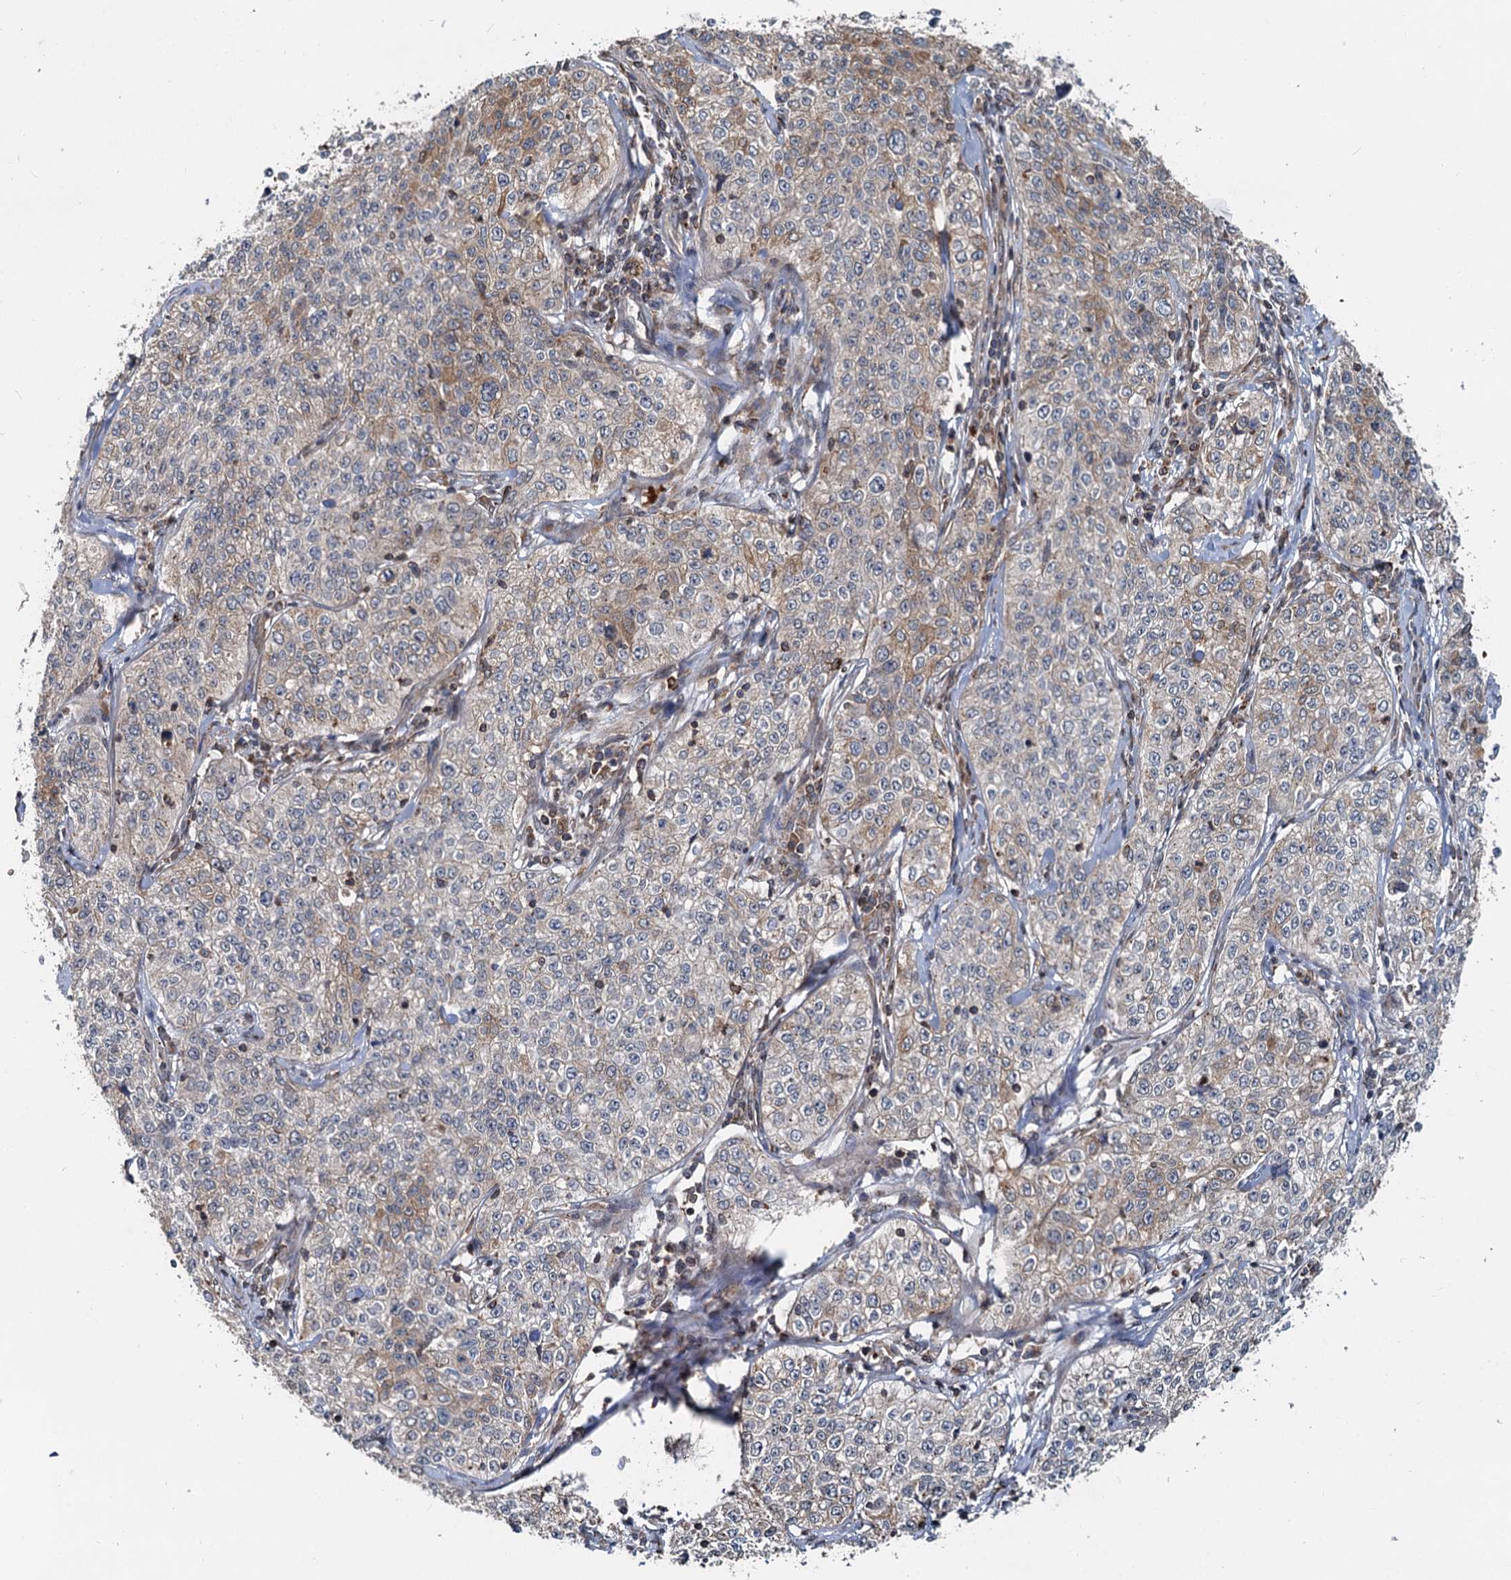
{"staining": {"intensity": "moderate", "quantity": "<25%", "location": "cytoplasmic/membranous"}, "tissue": "cervical cancer", "cell_type": "Tumor cells", "image_type": "cancer", "snomed": [{"axis": "morphology", "description": "Squamous cell carcinoma, NOS"}, {"axis": "topography", "description": "Cervix"}], "caption": "The histopathology image displays immunohistochemical staining of cervical cancer (squamous cell carcinoma). There is moderate cytoplasmic/membranous positivity is present in about <25% of tumor cells.", "gene": "STIM1", "patient": {"sex": "female", "age": 35}}